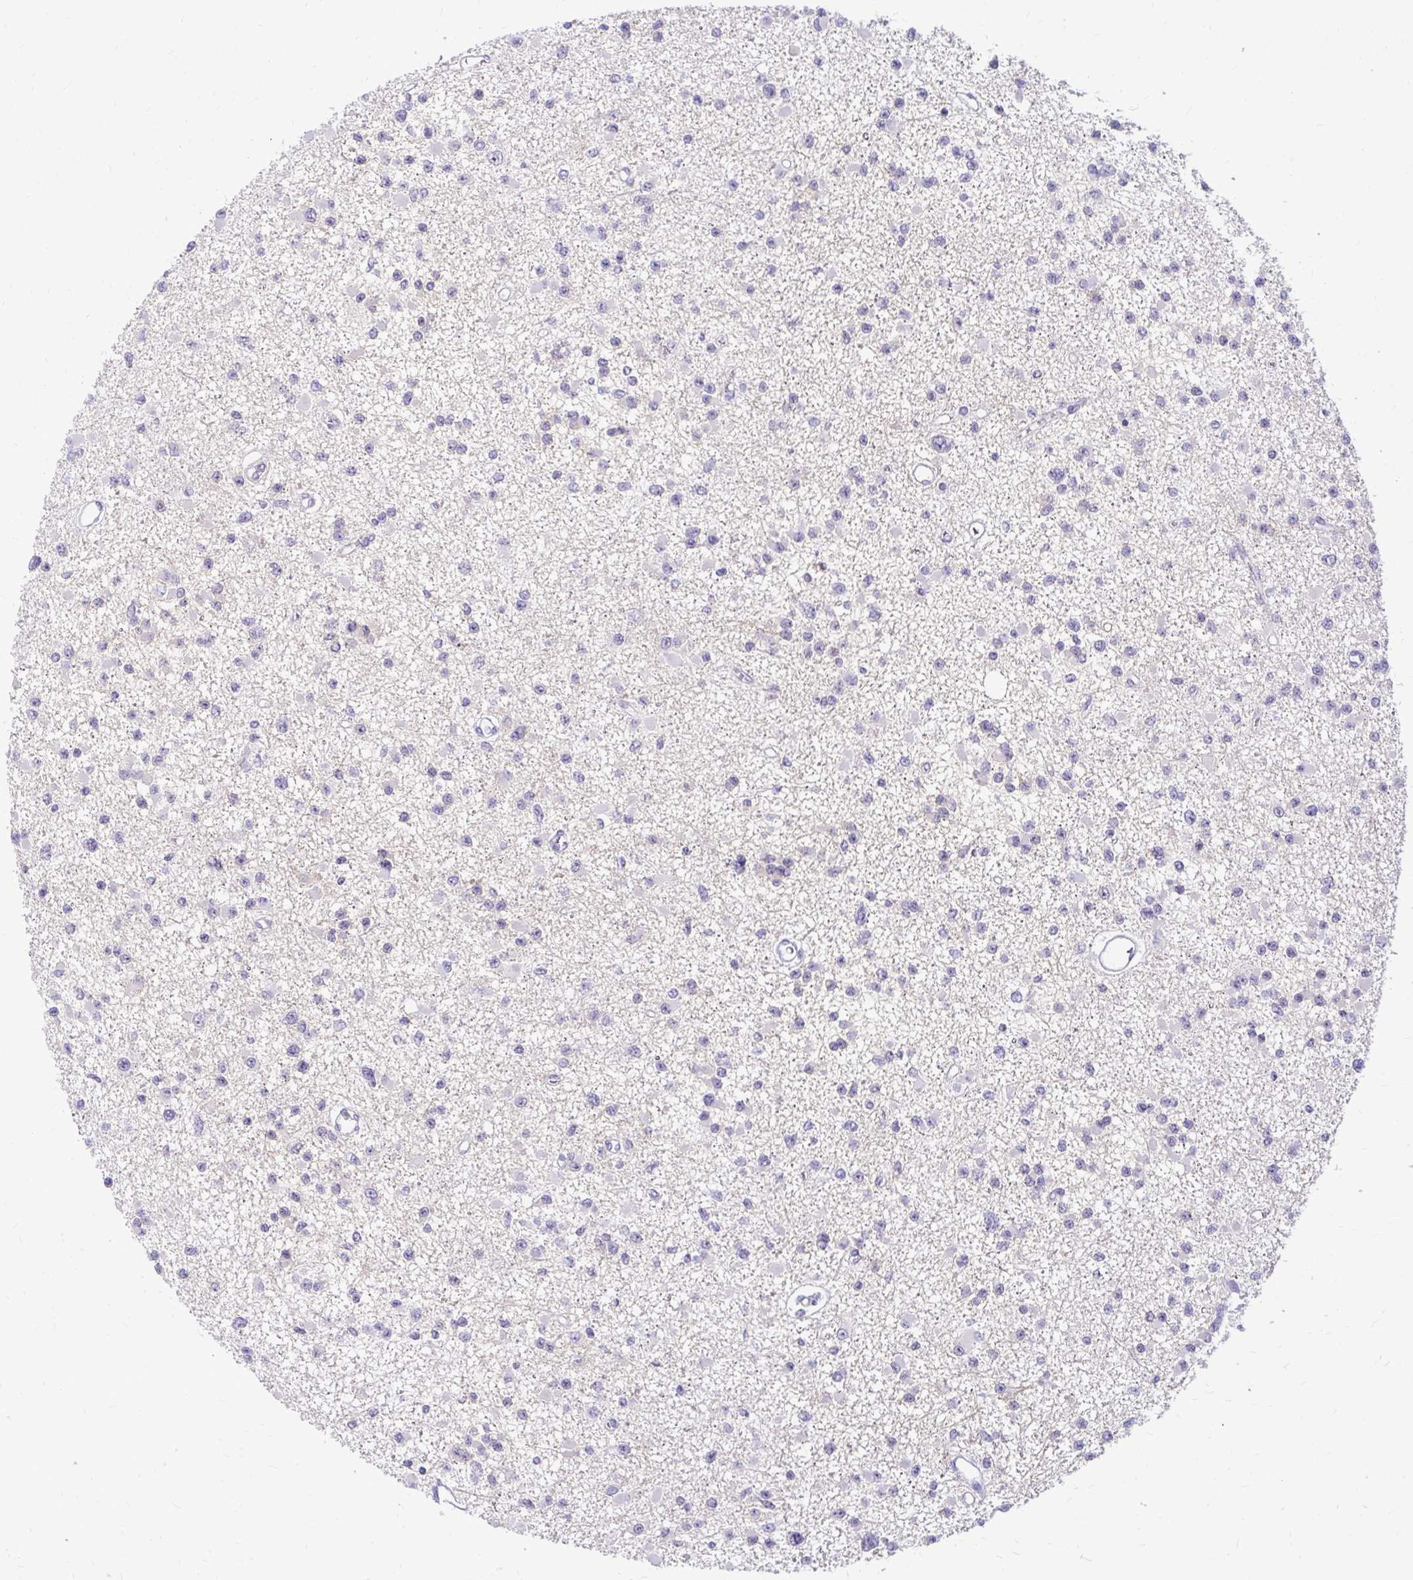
{"staining": {"intensity": "negative", "quantity": "none", "location": "none"}, "tissue": "glioma", "cell_type": "Tumor cells", "image_type": "cancer", "snomed": [{"axis": "morphology", "description": "Glioma, malignant, Low grade"}, {"axis": "topography", "description": "Brain"}], "caption": "A high-resolution histopathology image shows immunohistochemistry staining of glioma, which reveals no significant positivity in tumor cells.", "gene": "NIFK", "patient": {"sex": "female", "age": 22}}